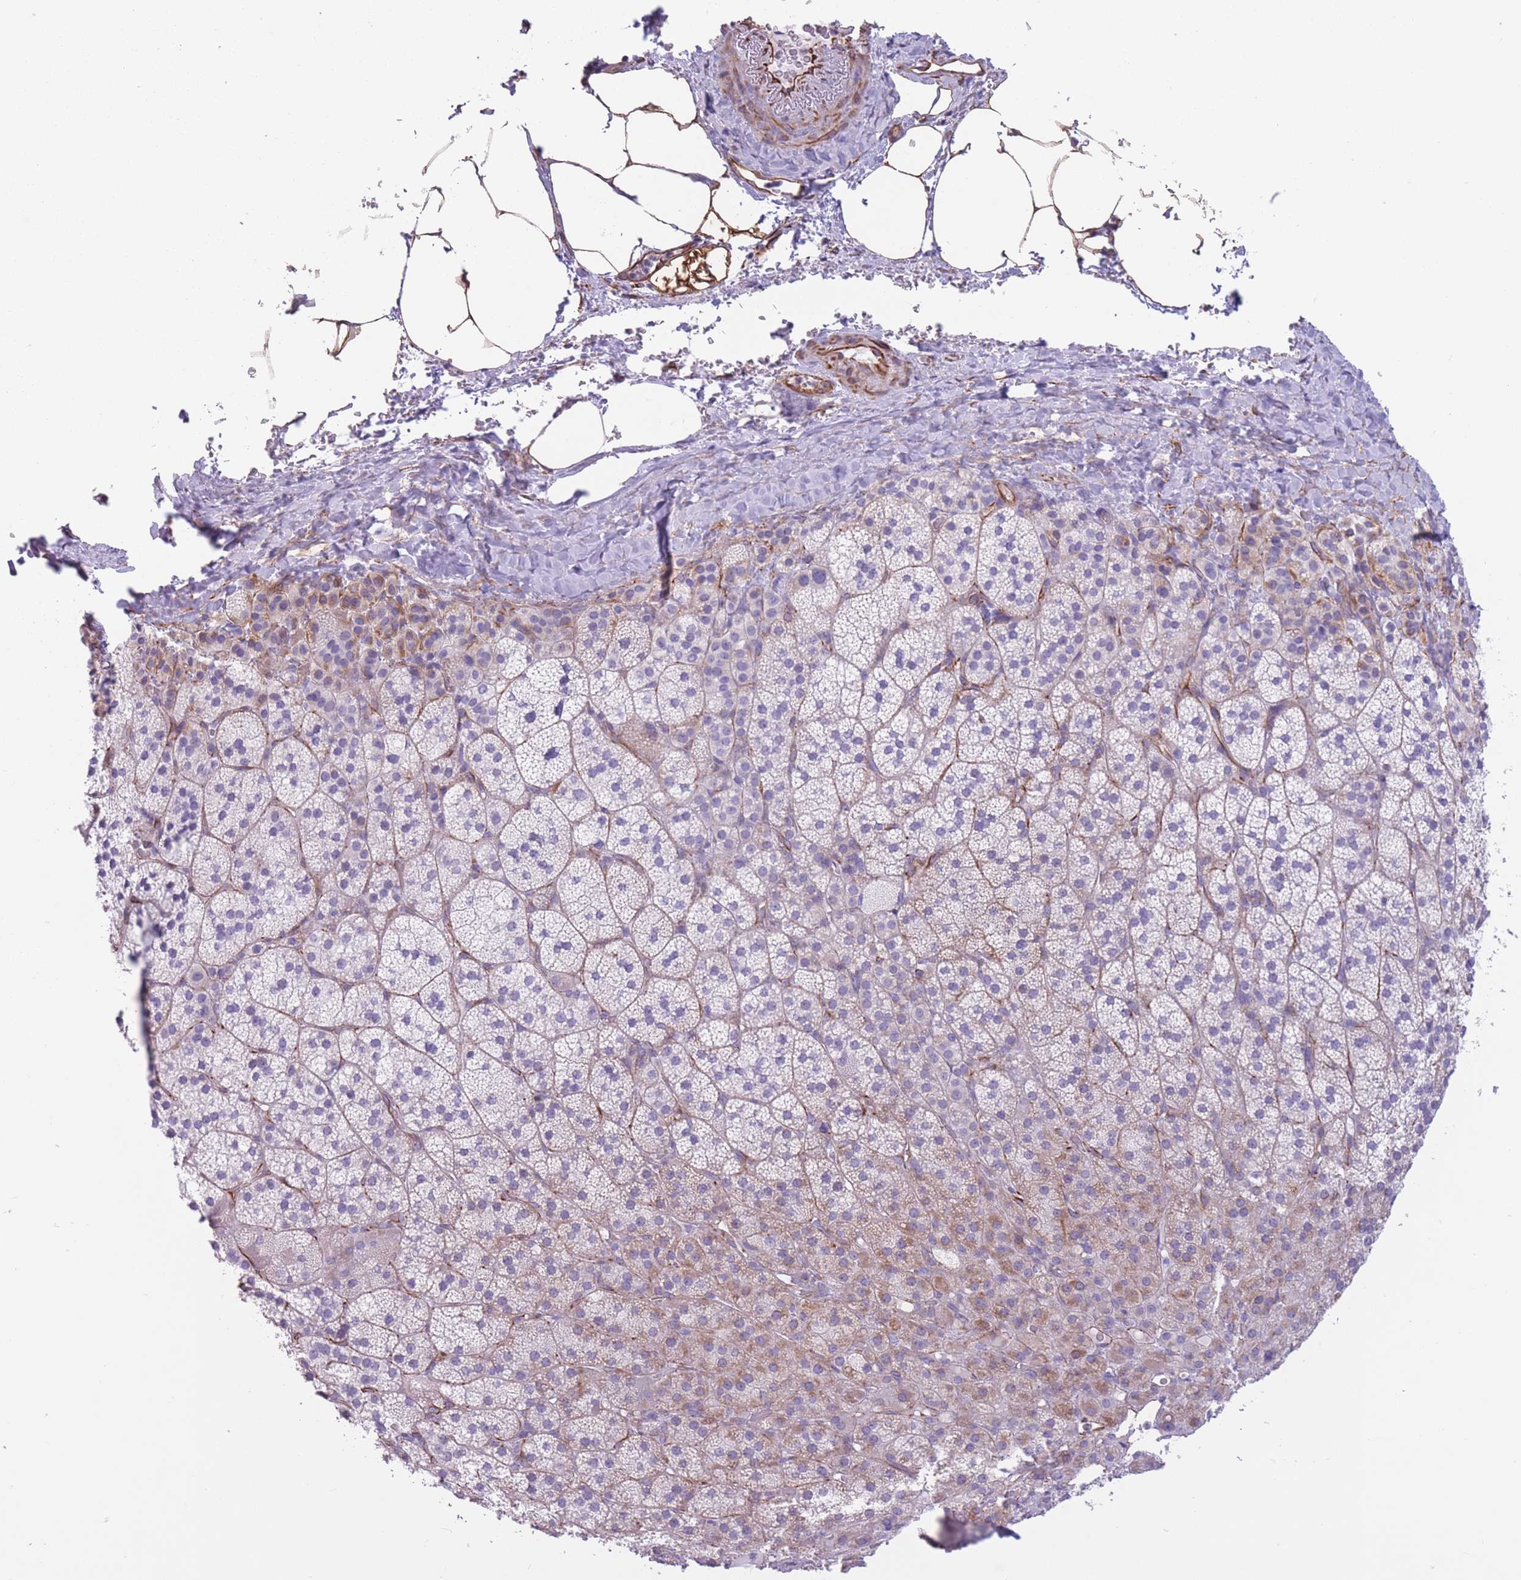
{"staining": {"intensity": "moderate", "quantity": "<25%", "location": "cytoplasmic/membranous"}, "tissue": "adrenal gland", "cell_type": "Glandular cells", "image_type": "normal", "snomed": [{"axis": "morphology", "description": "Normal tissue, NOS"}, {"axis": "topography", "description": "Adrenal gland"}], "caption": "Adrenal gland stained for a protein (brown) demonstrates moderate cytoplasmic/membranous positive positivity in about <25% of glandular cells.", "gene": "ATP5MF", "patient": {"sex": "female", "age": 58}}